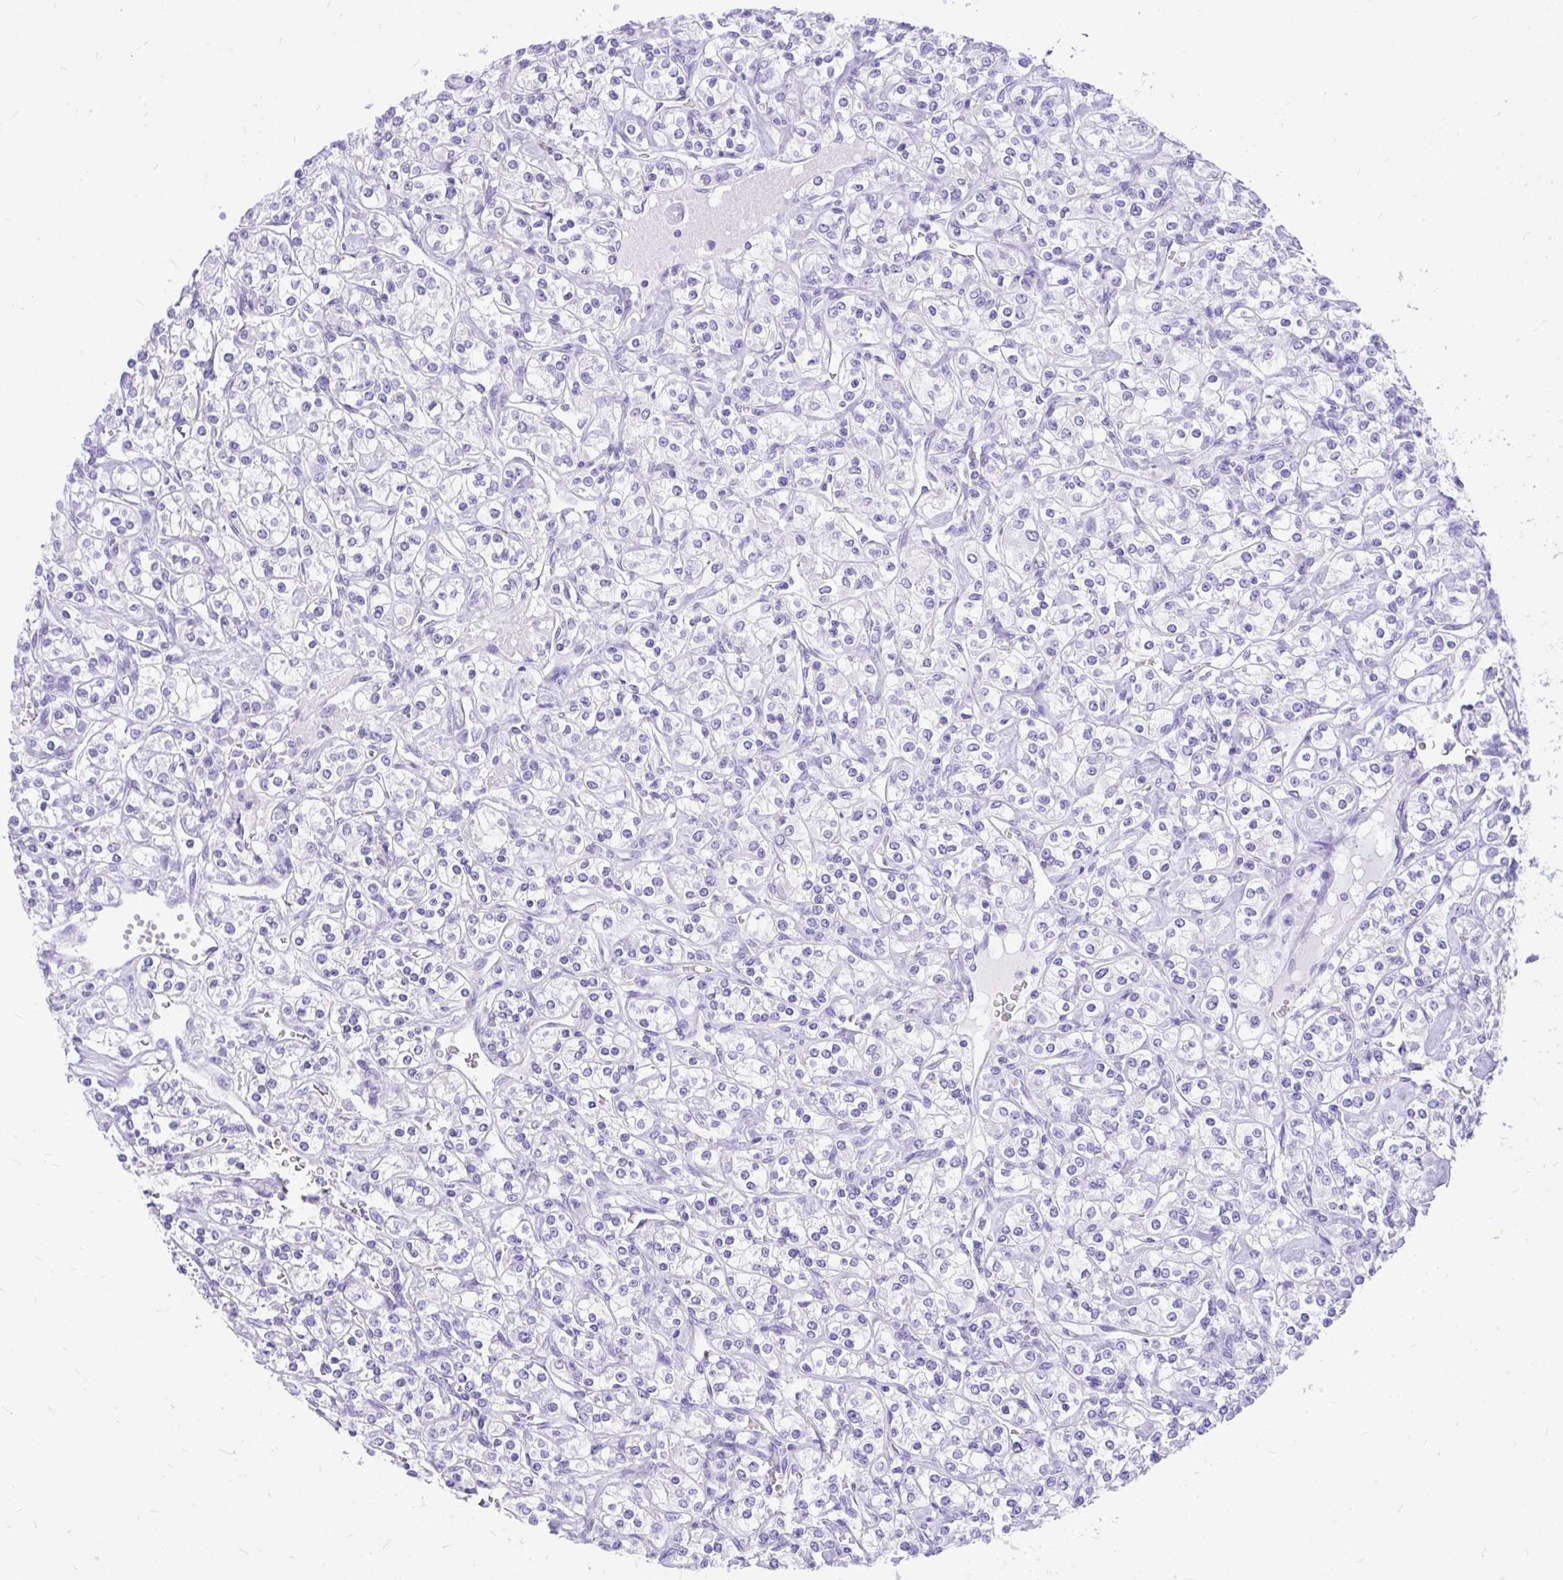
{"staining": {"intensity": "negative", "quantity": "none", "location": "none"}, "tissue": "renal cancer", "cell_type": "Tumor cells", "image_type": "cancer", "snomed": [{"axis": "morphology", "description": "Adenocarcinoma, NOS"}, {"axis": "topography", "description": "Kidney"}], "caption": "DAB (3,3'-diaminobenzidine) immunohistochemical staining of renal cancer (adenocarcinoma) shows no significant positivity in tumor cells.", "gene": "MON1A", "patient": {"sex": "male", "age": 77}}